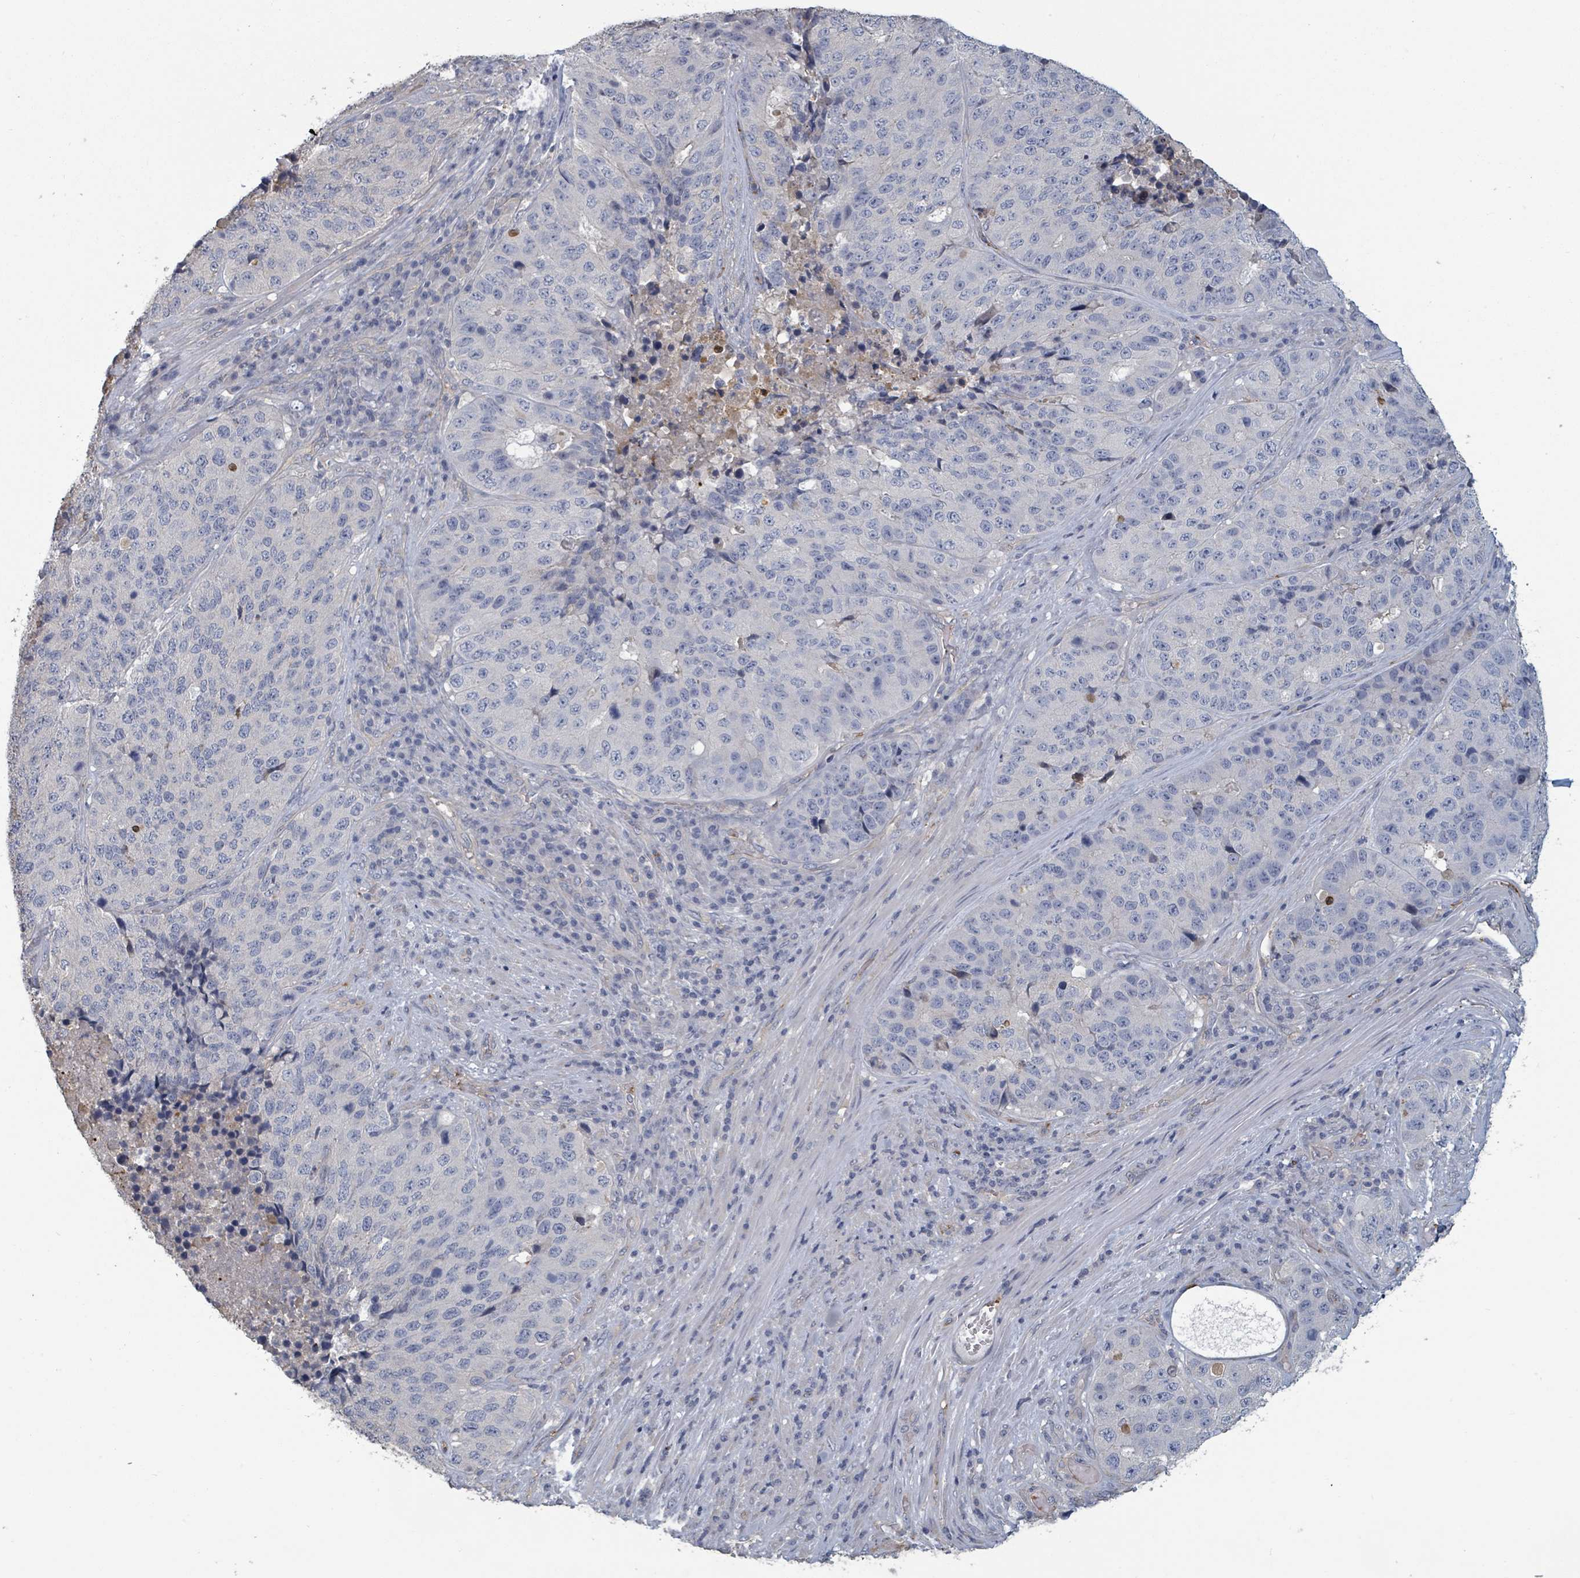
{"staining": {"intensity": "negative", "quantity": "none", "location": "none"}, "tissue": "stomach cancer", "cell_type": "Tumor cells", "image_type": "cancer", "snomed": [{"axis": "morphology", "description": "Adenocarcinoma, NOS"}, {"axis": "topography", "description": "Stomach"}], "caption": "Tumor cells are negative for brown protein staining in adenocarcinoma (stomach).", "gene": "PLAUR", "patient": {"sex": "male", "age": 71}}